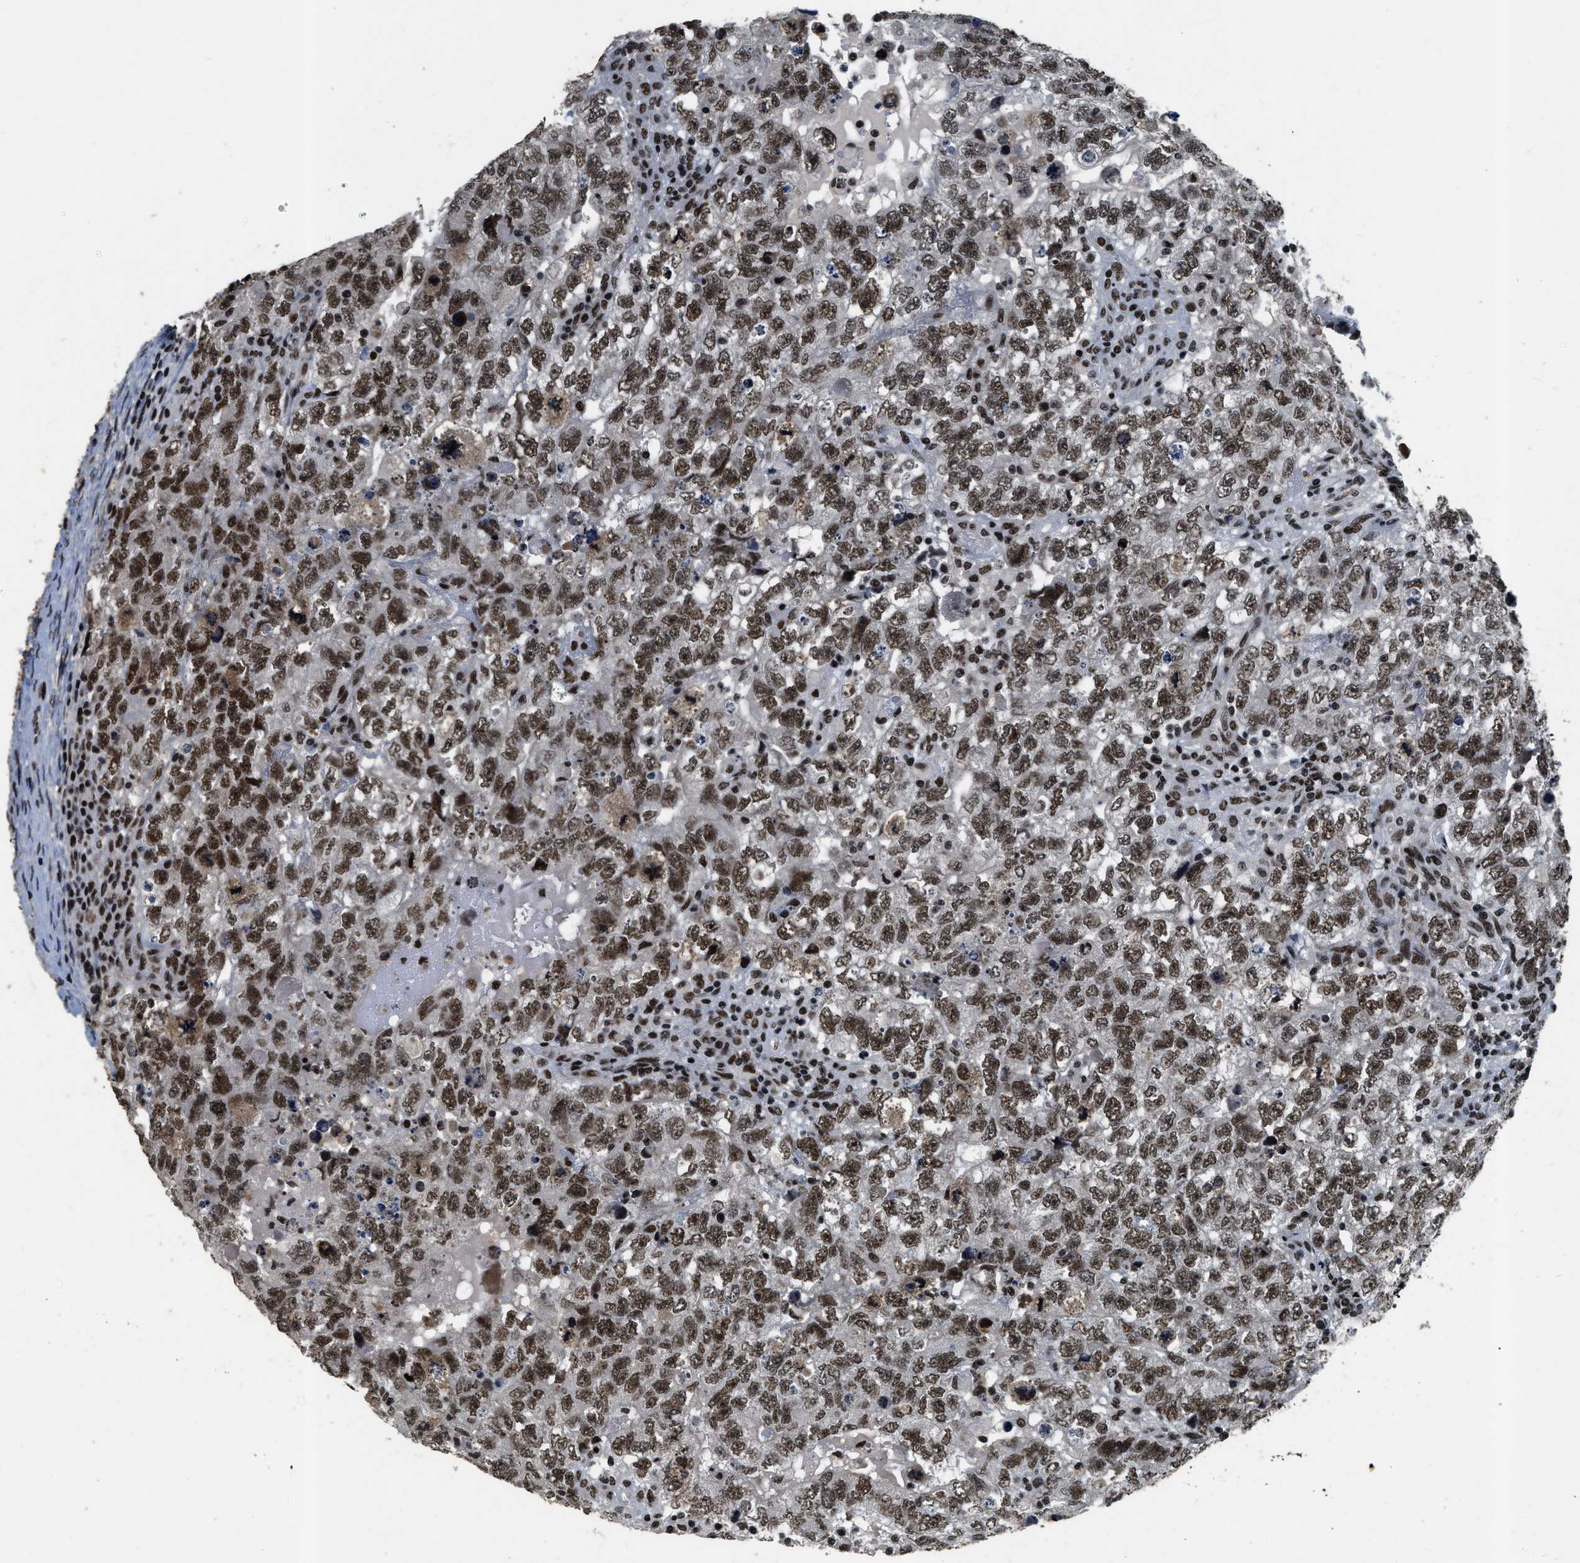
{"staining": {"intensity": "strong", "quantity": ">75%", "location": "nuclear"}, "tissue": "testis cancer", "cell_type": "Tumor cells", "image_type": "cancer", "snomed": [{"axis": "morphology", "description": "Carcinoma, Embryonal, NOS"}, {"axis": "topography", "description": "Testis"}], "caption": "Immunohistochemistry staining of testis embryonal carcinoma, which exhibits high levels of strong nuclear staining in about >75% of tumor cells indicating strong nuclear protein positivity. The staining was performed using DAB (3,3'-diaminobenzidine) (brown) for protein detection and nuclei were counterstained in hematoxylin (blue).", "gene": "SMARCB1", "patient": {"sex": "male", "age": 36}}